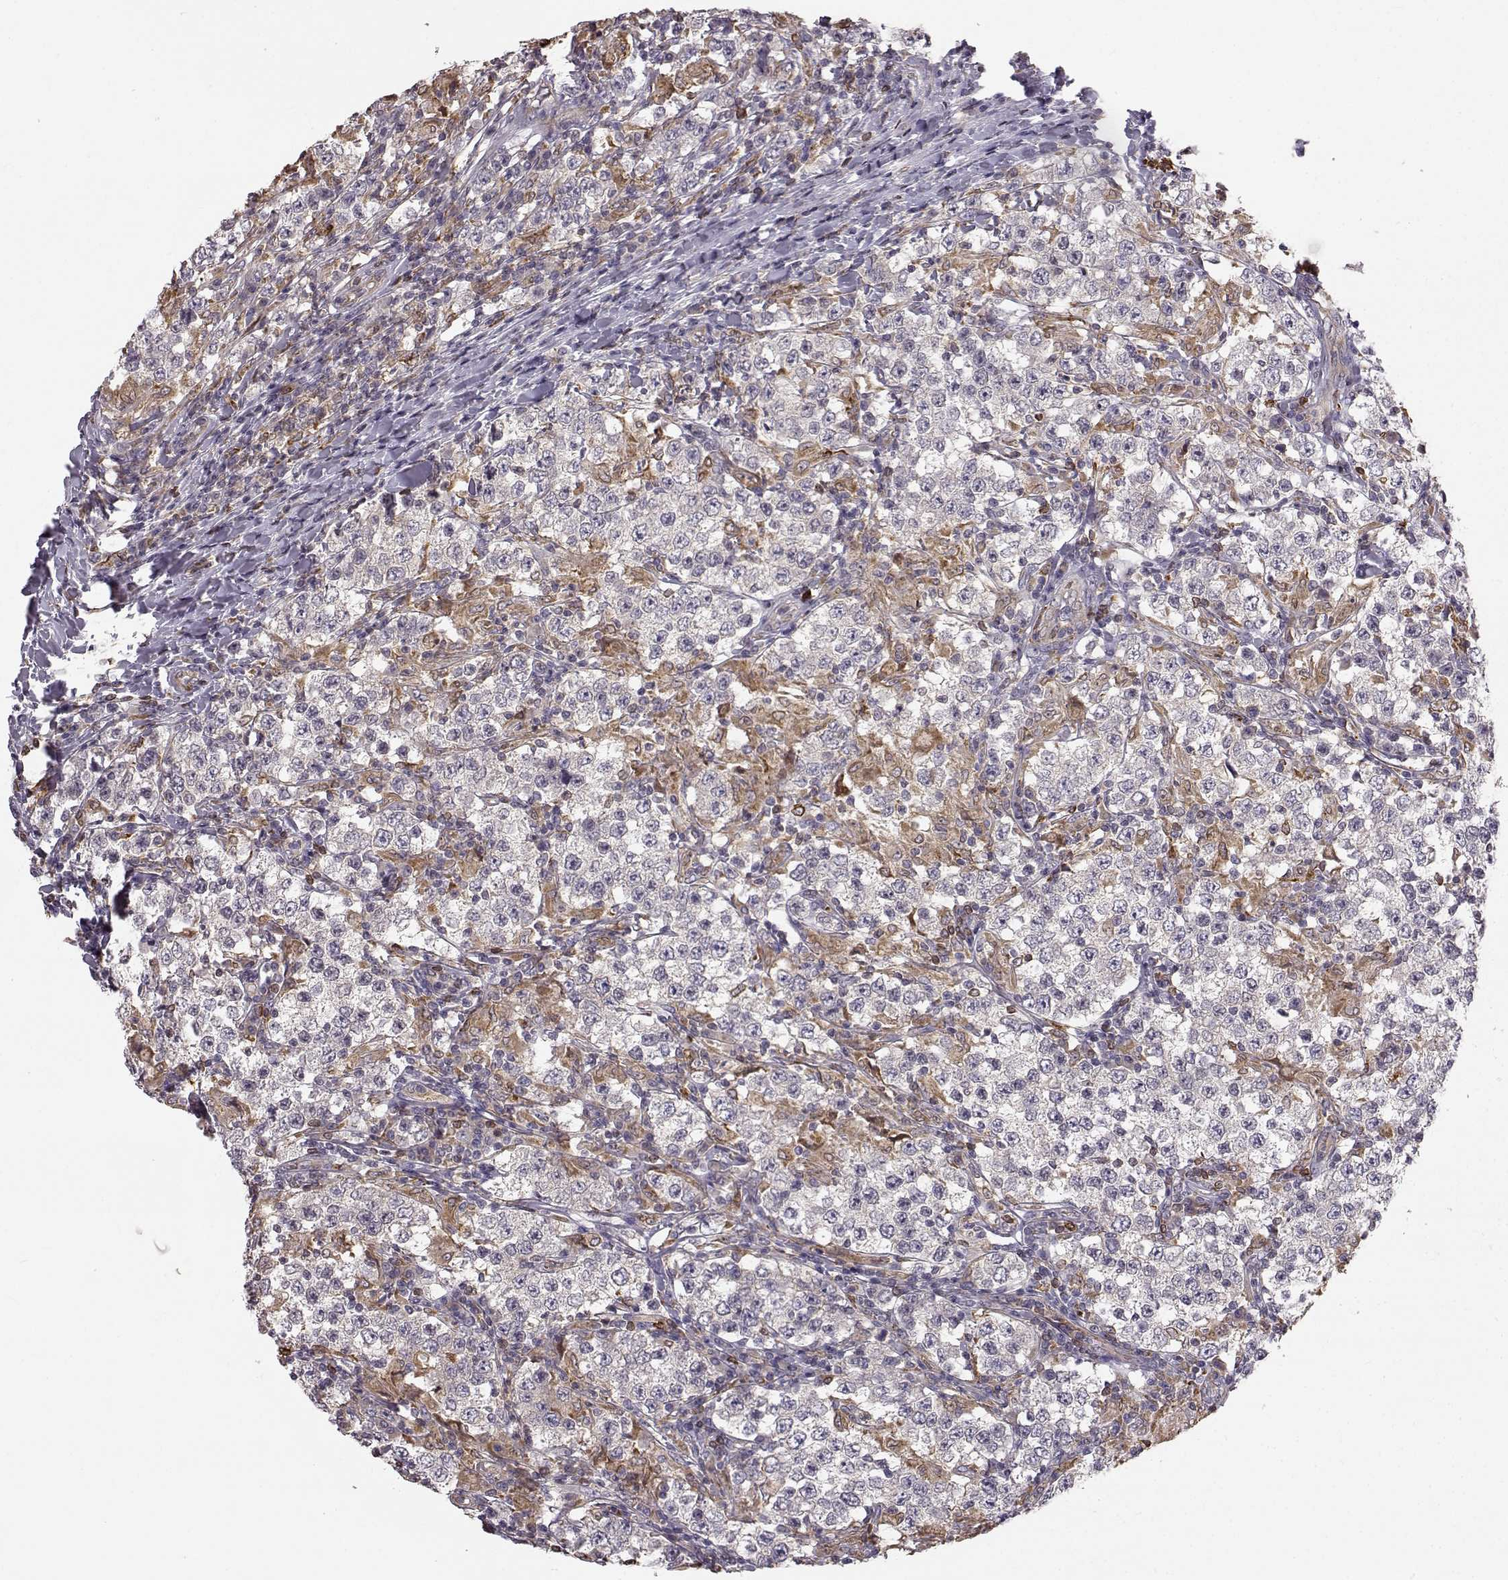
{"staining": {"intensity": "negative", "quantity": "none", "location": "none"}, "tissue": "testis cancer", "cell_type": "Tumor cells", "image_type": "cancer", "snomed": [{"axis": "morphology", "description": "Seminoma, NOS"}, {"axis": "morphology", "description": "Carcinoma, Embryonal, NOS"}, {"axis": "topography", "description": "Testis"}], "caption": "The image demonstrates no significant positivity in tumor cells of embryonal carcinoma (testis).", "gene": "SPAG17", "patient": {"sex": "male", "age": 41}}